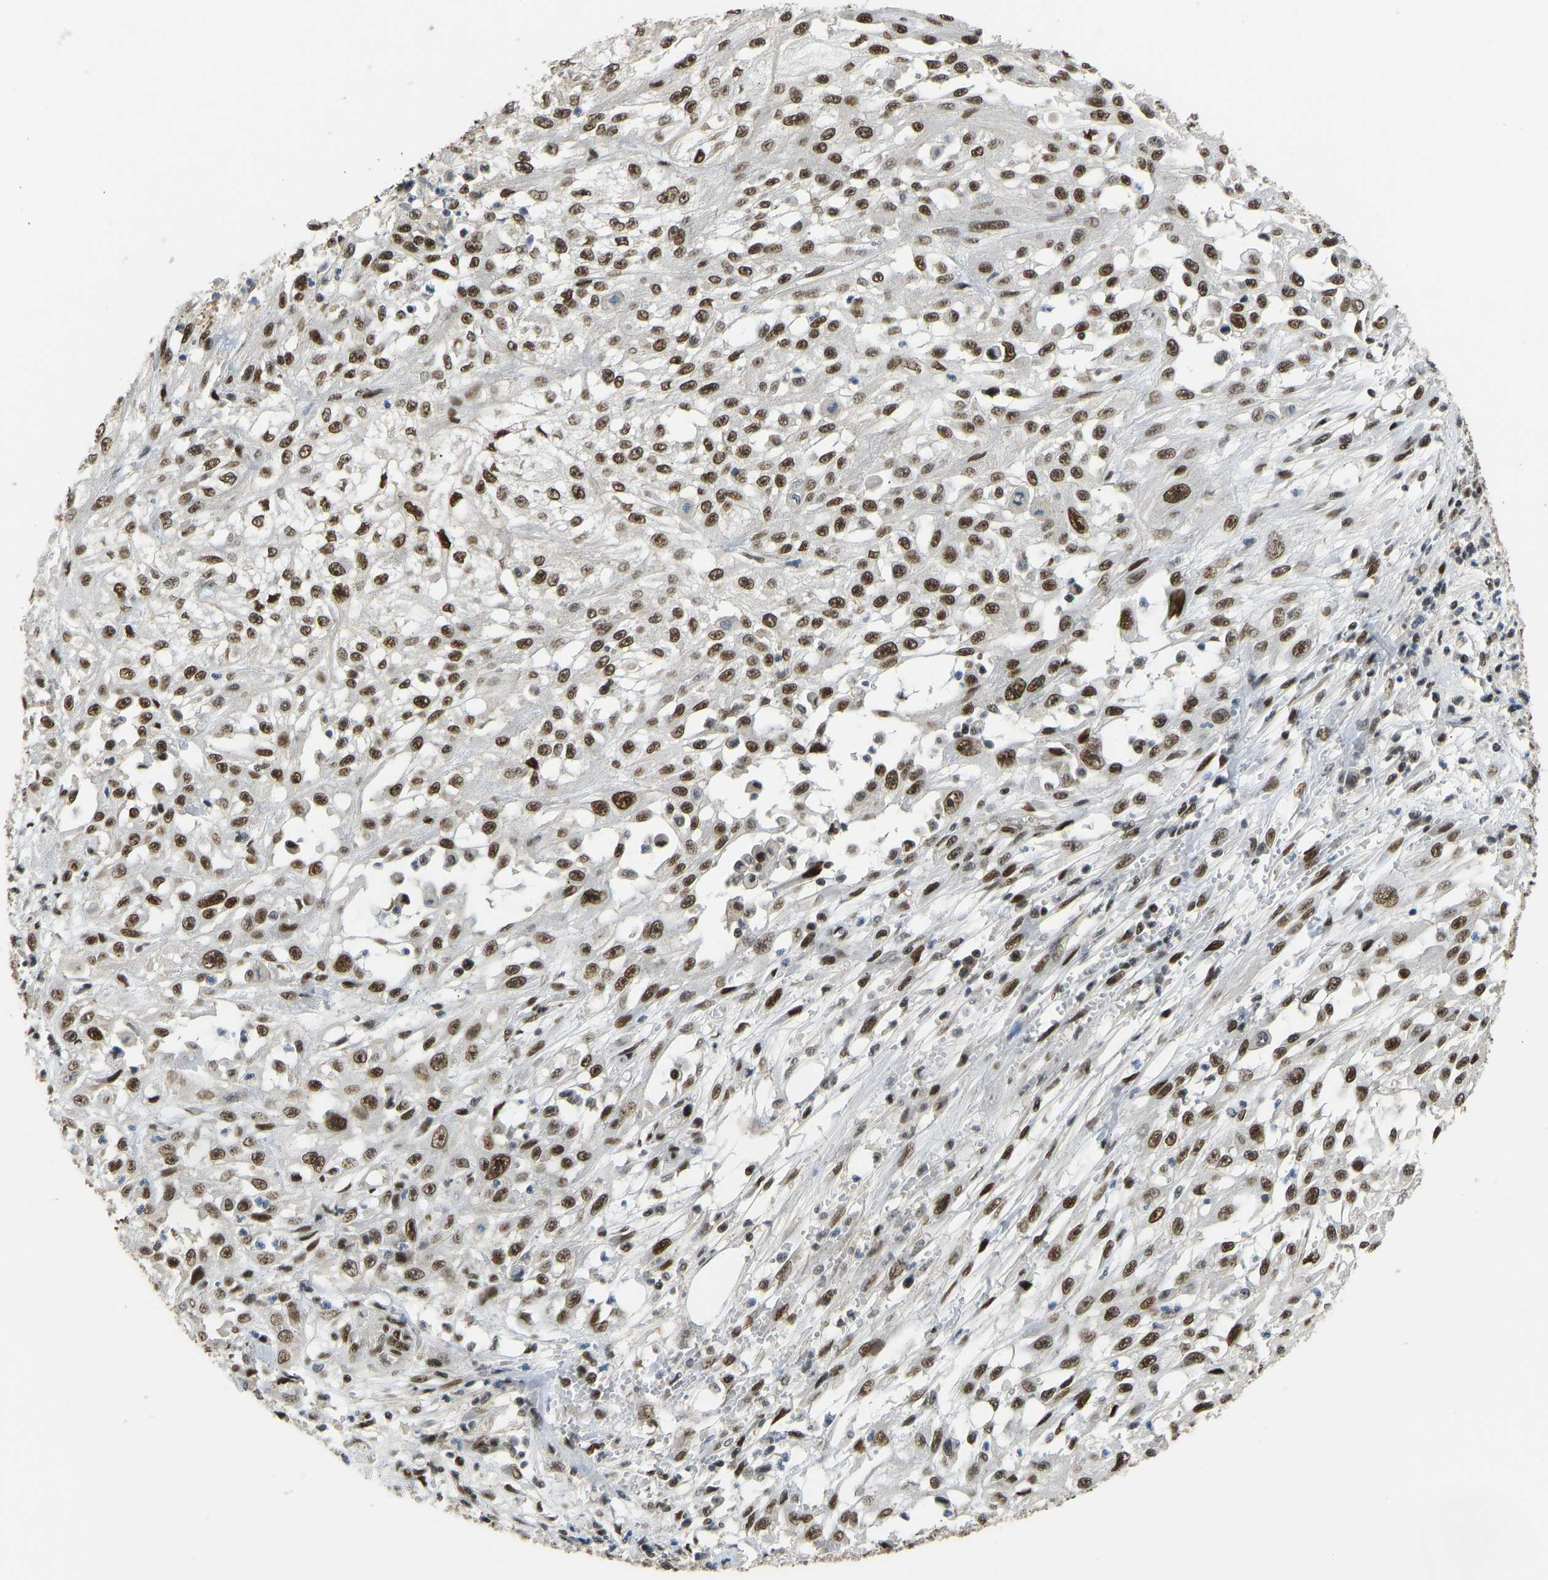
{"staining": {"intensity": "strong", "quantity": ">75%", "location": "nuclear"}, "tissue": "skin cancer", "cell_type": "Tumor cells", "image_type": "cancer", "snomed": [{"axis": "morphology", "description": "Squamous cell carcinoma, NOS"}, {"axis": "morphology", "description": "Squamous cell carcinoma, metastatic, NOS"}, {"axis": "topography", "description": "Skin"}, {"axis": "topography", "description": "Lymph node"}], "caption": "Protein staining reveals strong nuclear expression in approximately >75% of tumor cells in skin cancer.", "gene": "FOXK1", "patient": {"sex": "male", "age": 75}}